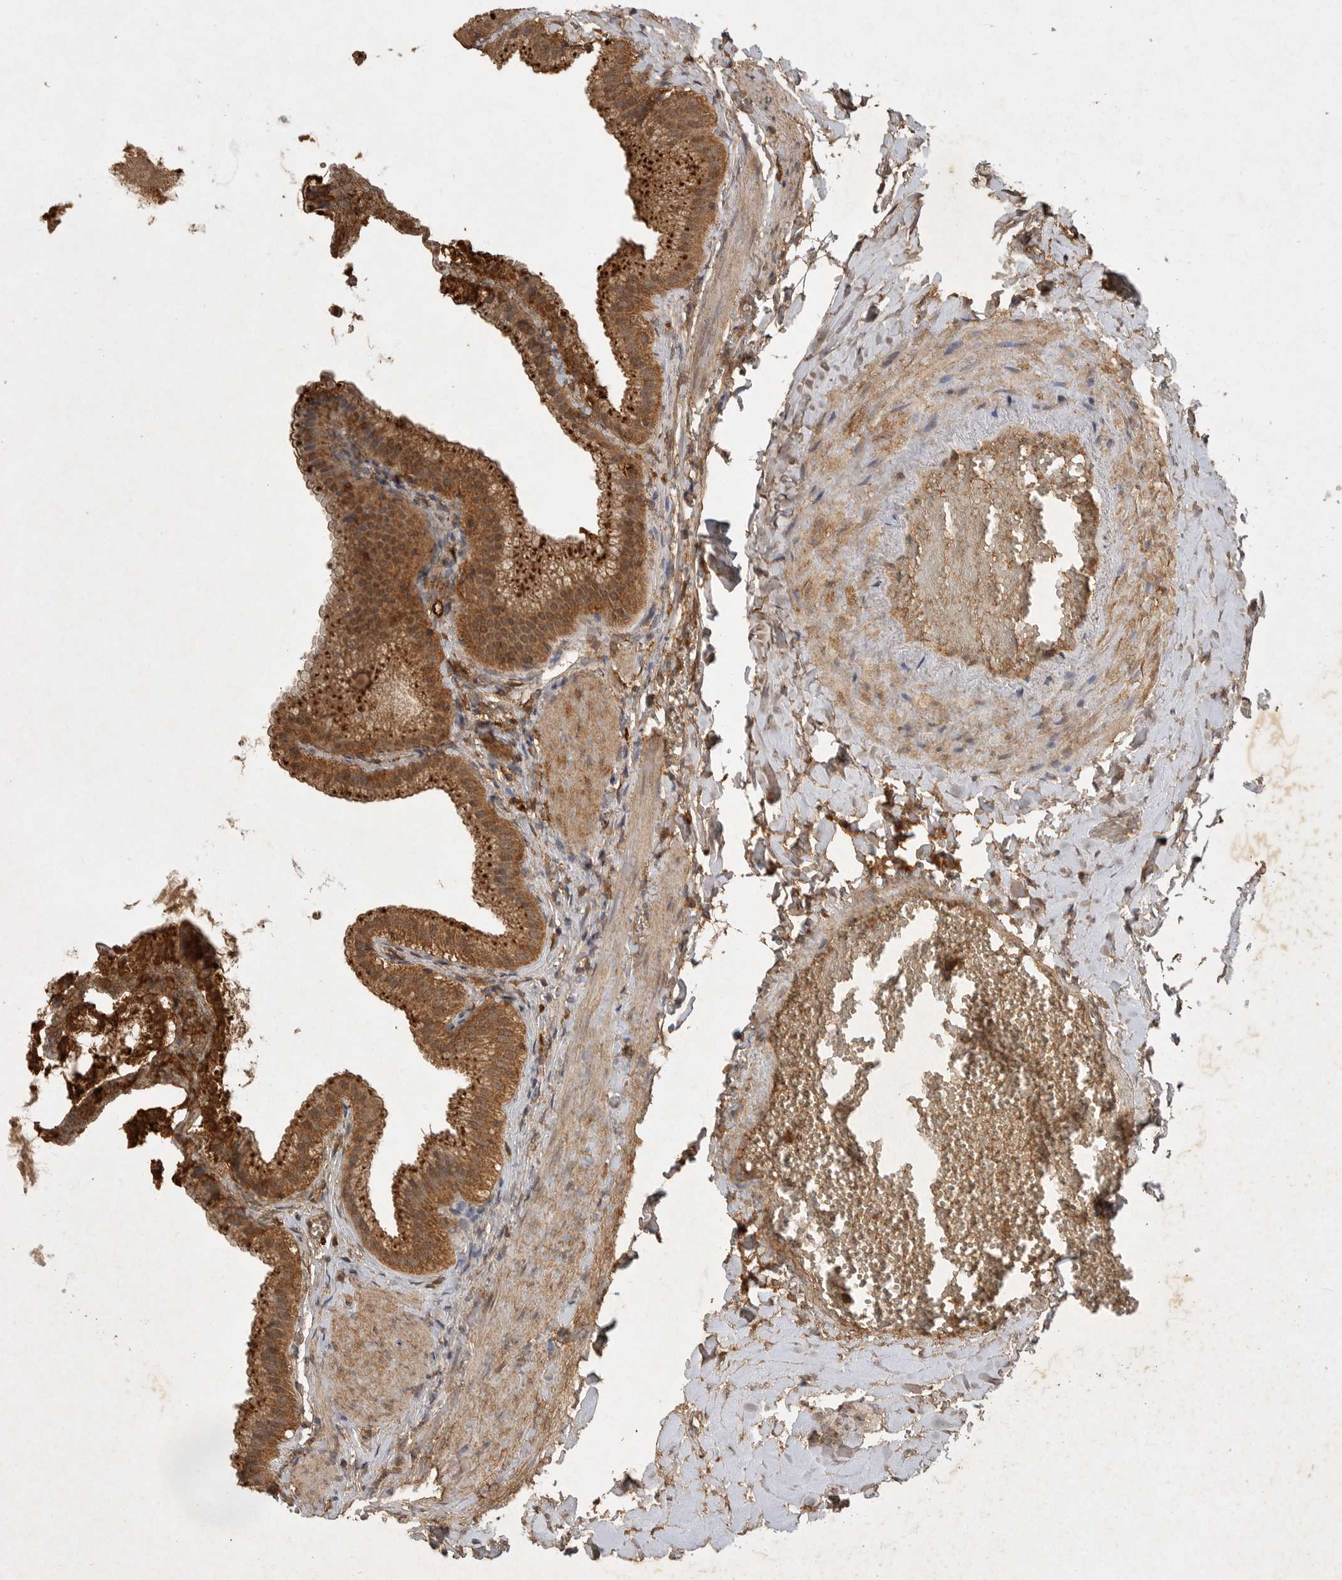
{"staining": {"intensity": "strong", "quantity": ">75%", "location": "cytoplasmic/membranous"}, "tissue": "gallbladder", "cell_type": "Glandular cells", "image_type": "normal", "snomed": [{"axis": "morphology", "description": "Normal tissue, NOS"}, {"axis": "topography", "description": "Gallbladder"}], "caption": "Strong cytoplasmic/membranous expression is seen in approximately >75% of glandular cells in unremarkable gallbladder. The staining was performed using DAB, with brown indicating positive protein expression. Nuclei are stained blue with hematoxylin.", "gene": "ICOSLG", "patient": {"sex": "male", "age": 38}}